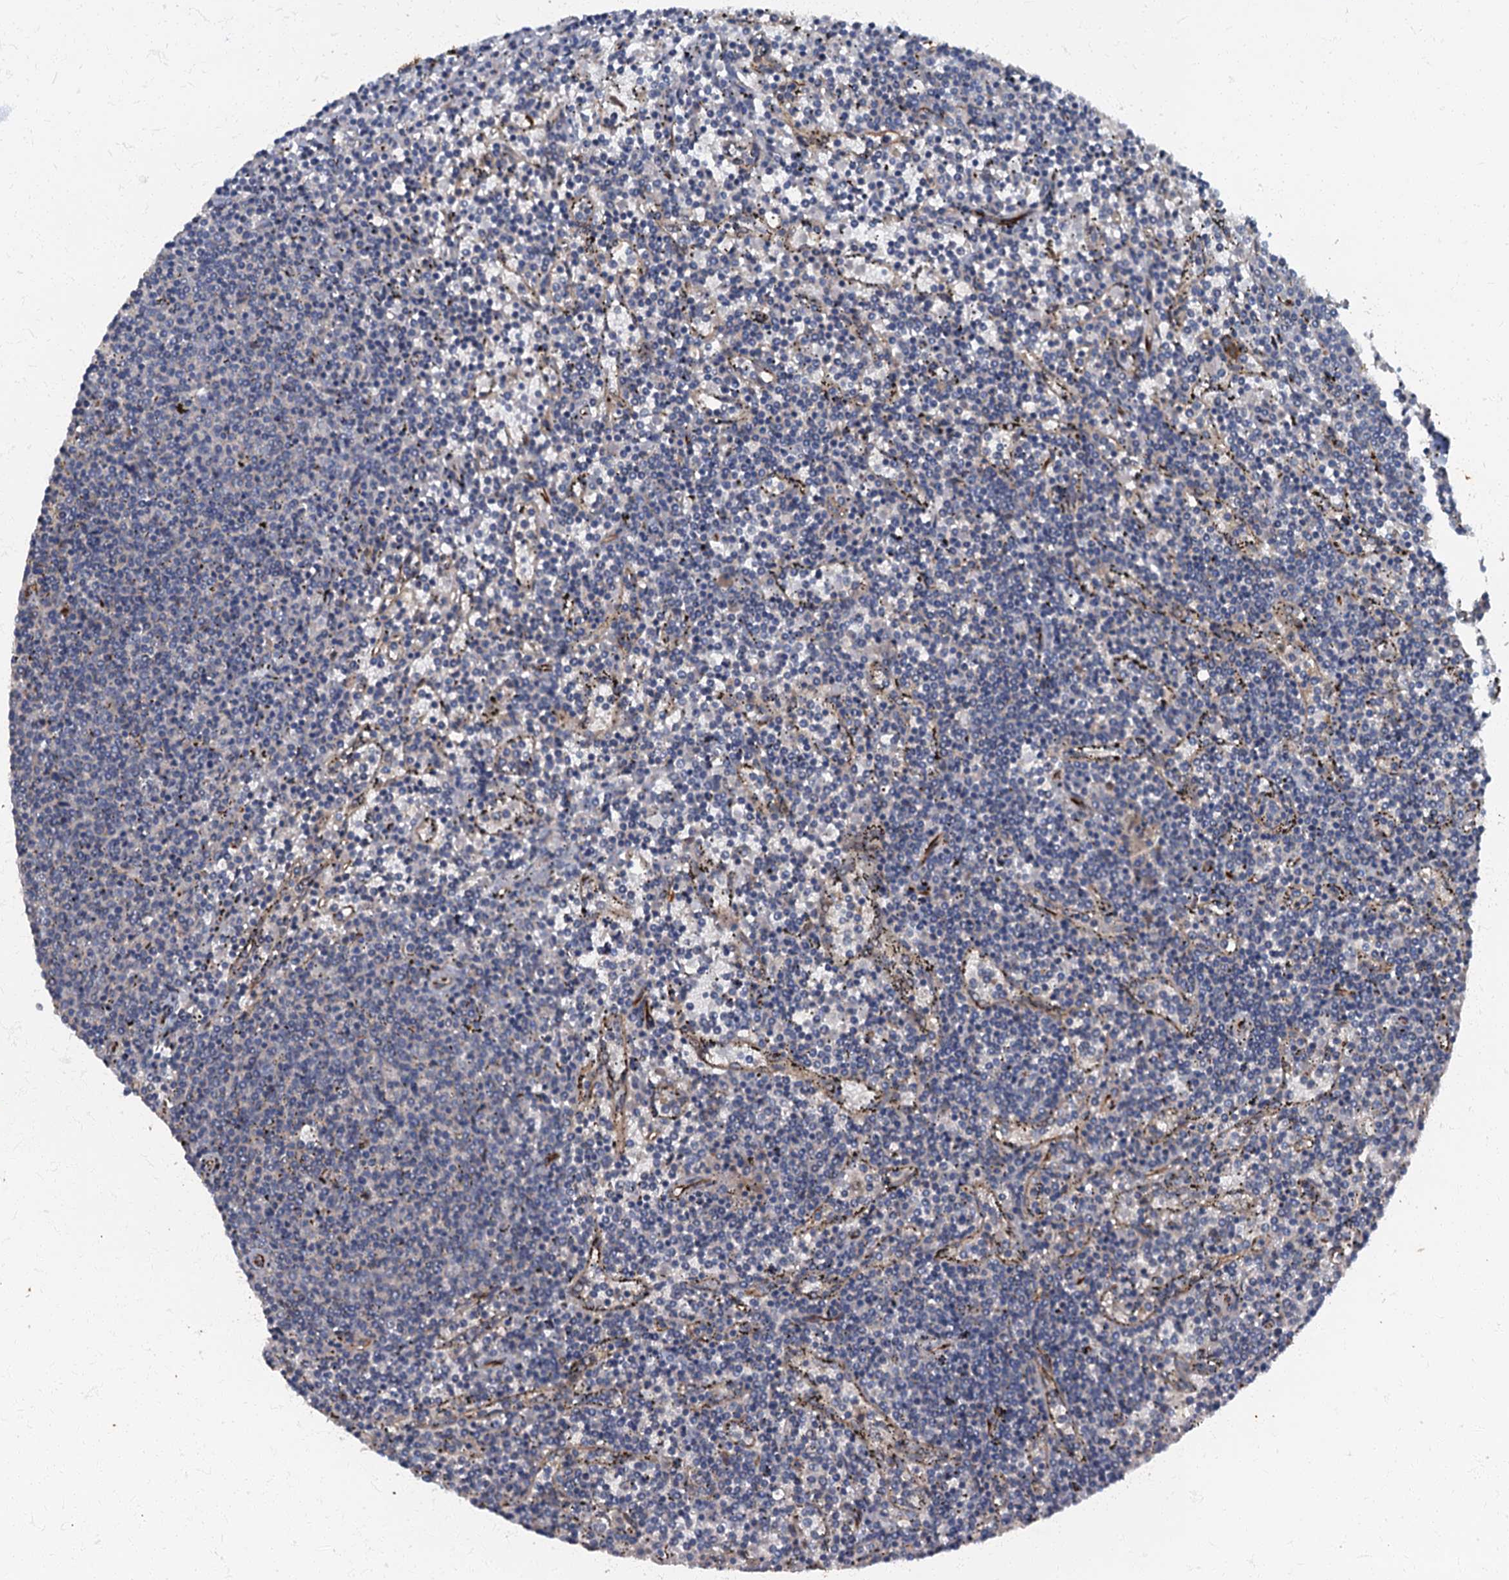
{"staining": {"intensity": "negative", "quantity": "none", "location": "none"}, "tissue": "lymphoma", "cell_type": "Tumor cells", "image_type": "cancer", "snomed": [{"axis": "morphology", "description": "Malignant lymphoma, non-Hodgkin's type, Low grade"}, {"axis": "topography", "description": "Spleen"}], "caption": "Protein analysis of malignant lymphoma, non-Hodgkin's type (low-grade) exhibits no significant staining in tumor cells. (DAB immunohistochemistry (IHC) visualized using brightfield microscopy, high magnification).", "gene": "ARL11", "patient": {"sex": "female", "age": 50}}